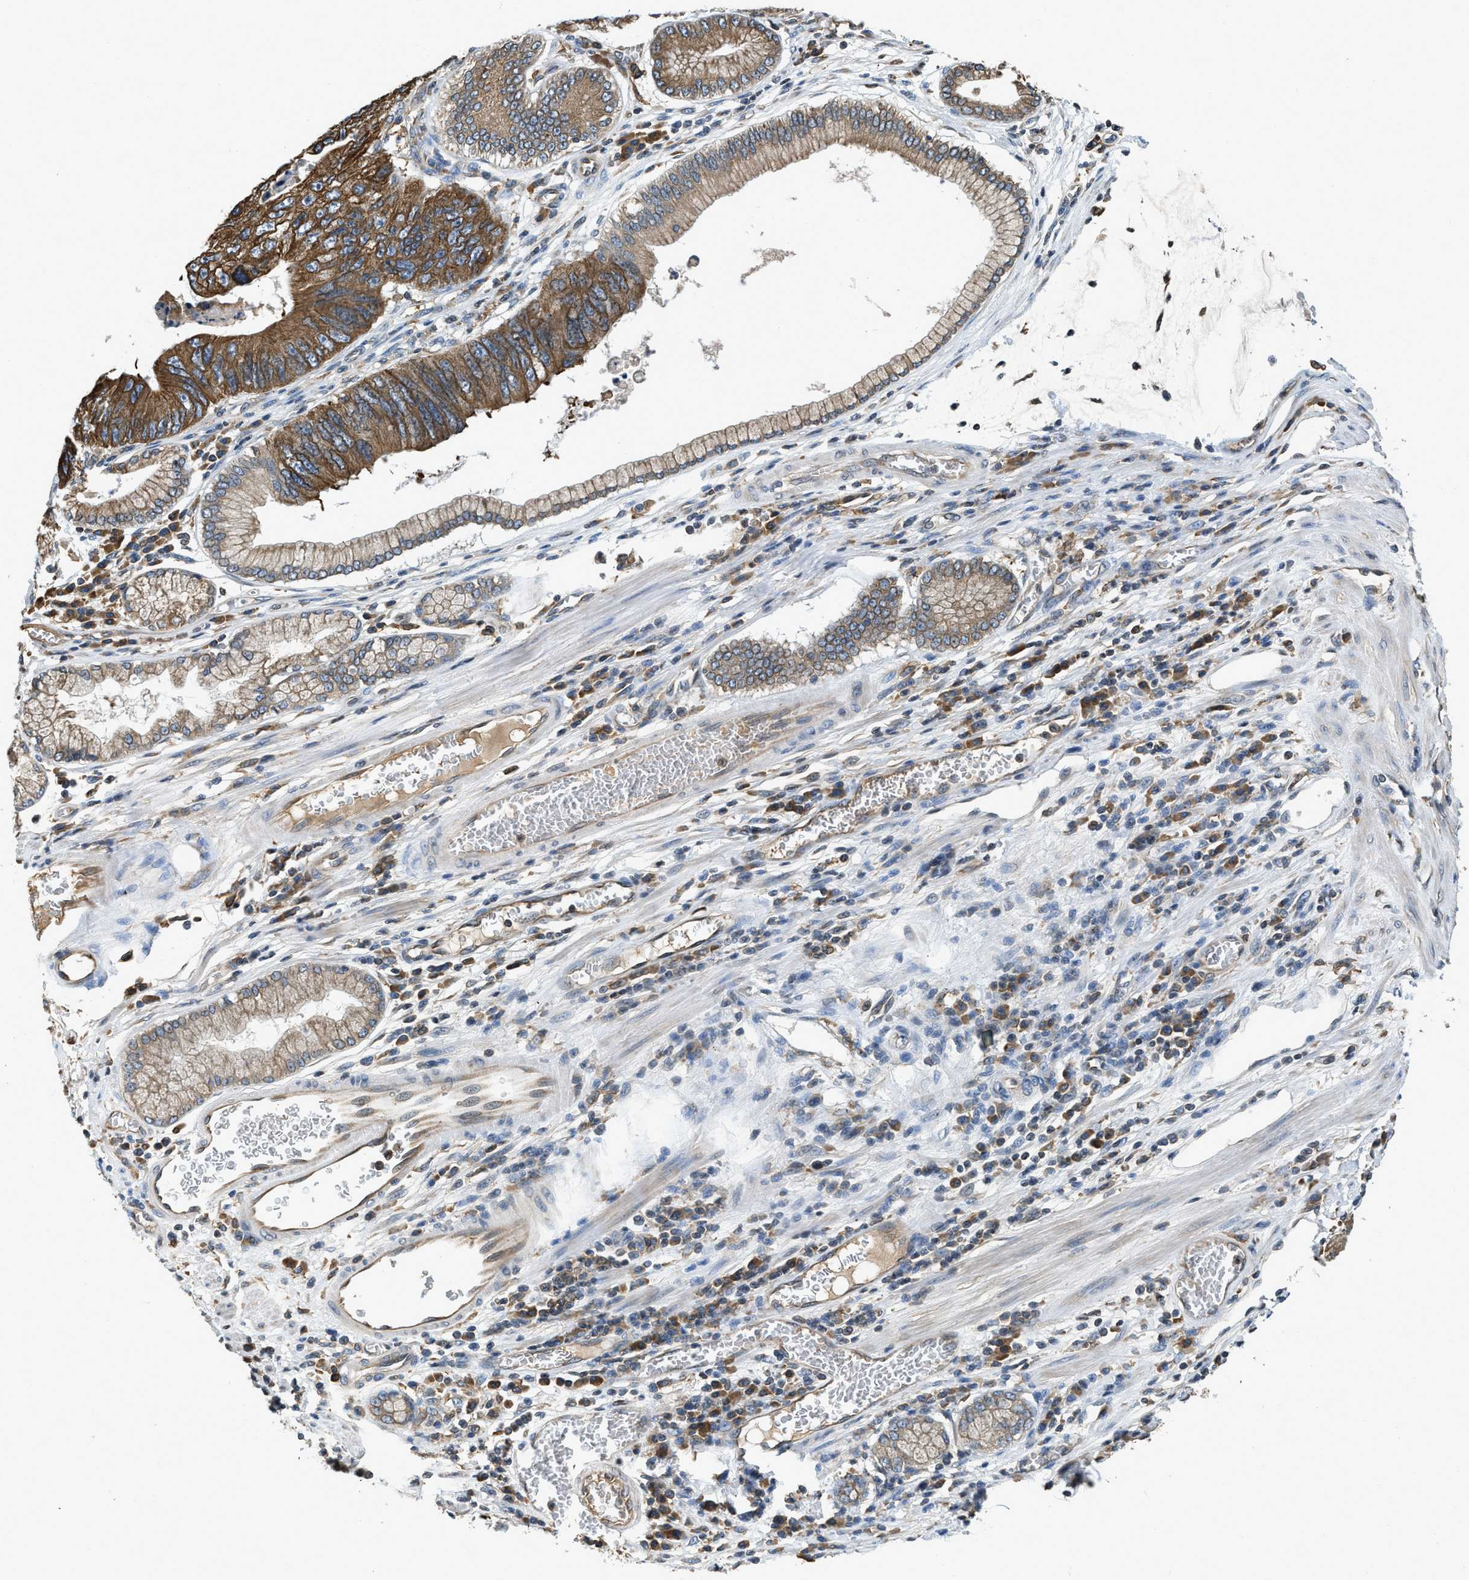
{"staining": {"intensity": "moderate", "quantity": ">75%", "location": "cytoplasmic/membranous"}, "tissue": "stomach cancer", "cell_type": "Tumor cells", "image_type": "cancer", "snomed": [{"axis": "morphology", "description": "Adenocarcinoma, NOS"}, {"axis": "topography", "description": "Stomach"}], "caption": "Stomach cancer tissue shows moderate cytoplasmic/membranous staining in about >75% of tumor cells The staining was performed using DAB, with brown indicating positive protein expression. Nuclei are stained blue with hematoxylin.", "gene": "BCAP31", "patient": {"sex": "male", "age": 59}}